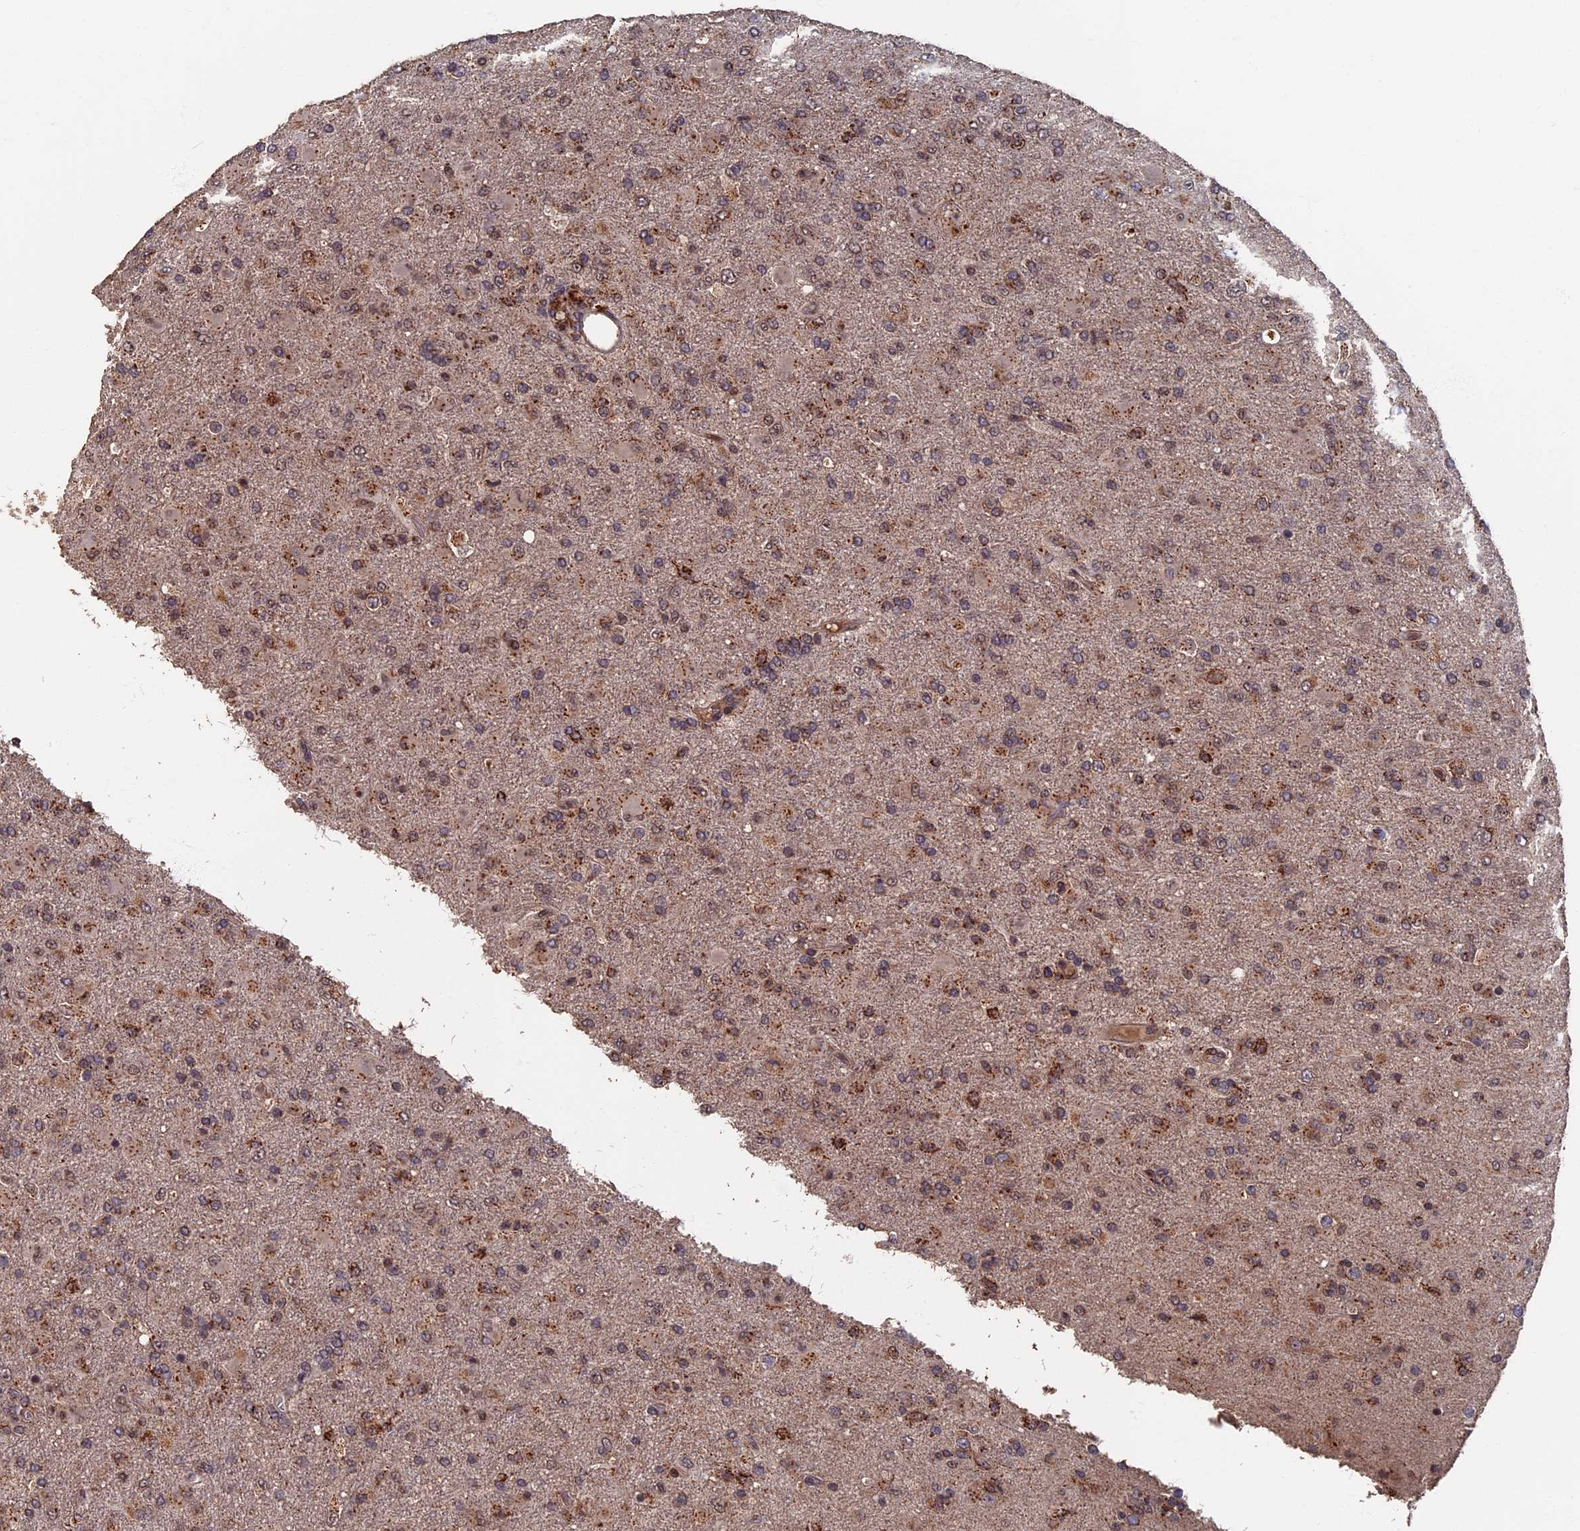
{"staining": {"intensity": "moderate", "quantity": "25%-75%", "location": "cytoplasmic/membranous"}, "tissue": "glioma", "cell_type": "Tumor cells", "image_type": "cancer", "snomed": [{"axis": "morphology", "description": "Glioma, malignant, Low grade"}, {"axis": "topography", "description": "Brain"}], "caption": "Glioma stained with immunohistochemistry shows moderate cytoplasmic/membranous positivity in about 25%-75% of tumor cells. (DAB = brown stain, brightfield microscopy at high magnification).", "gene": "RASGRF1", "patient": {"sex": "male", "age": 65}}